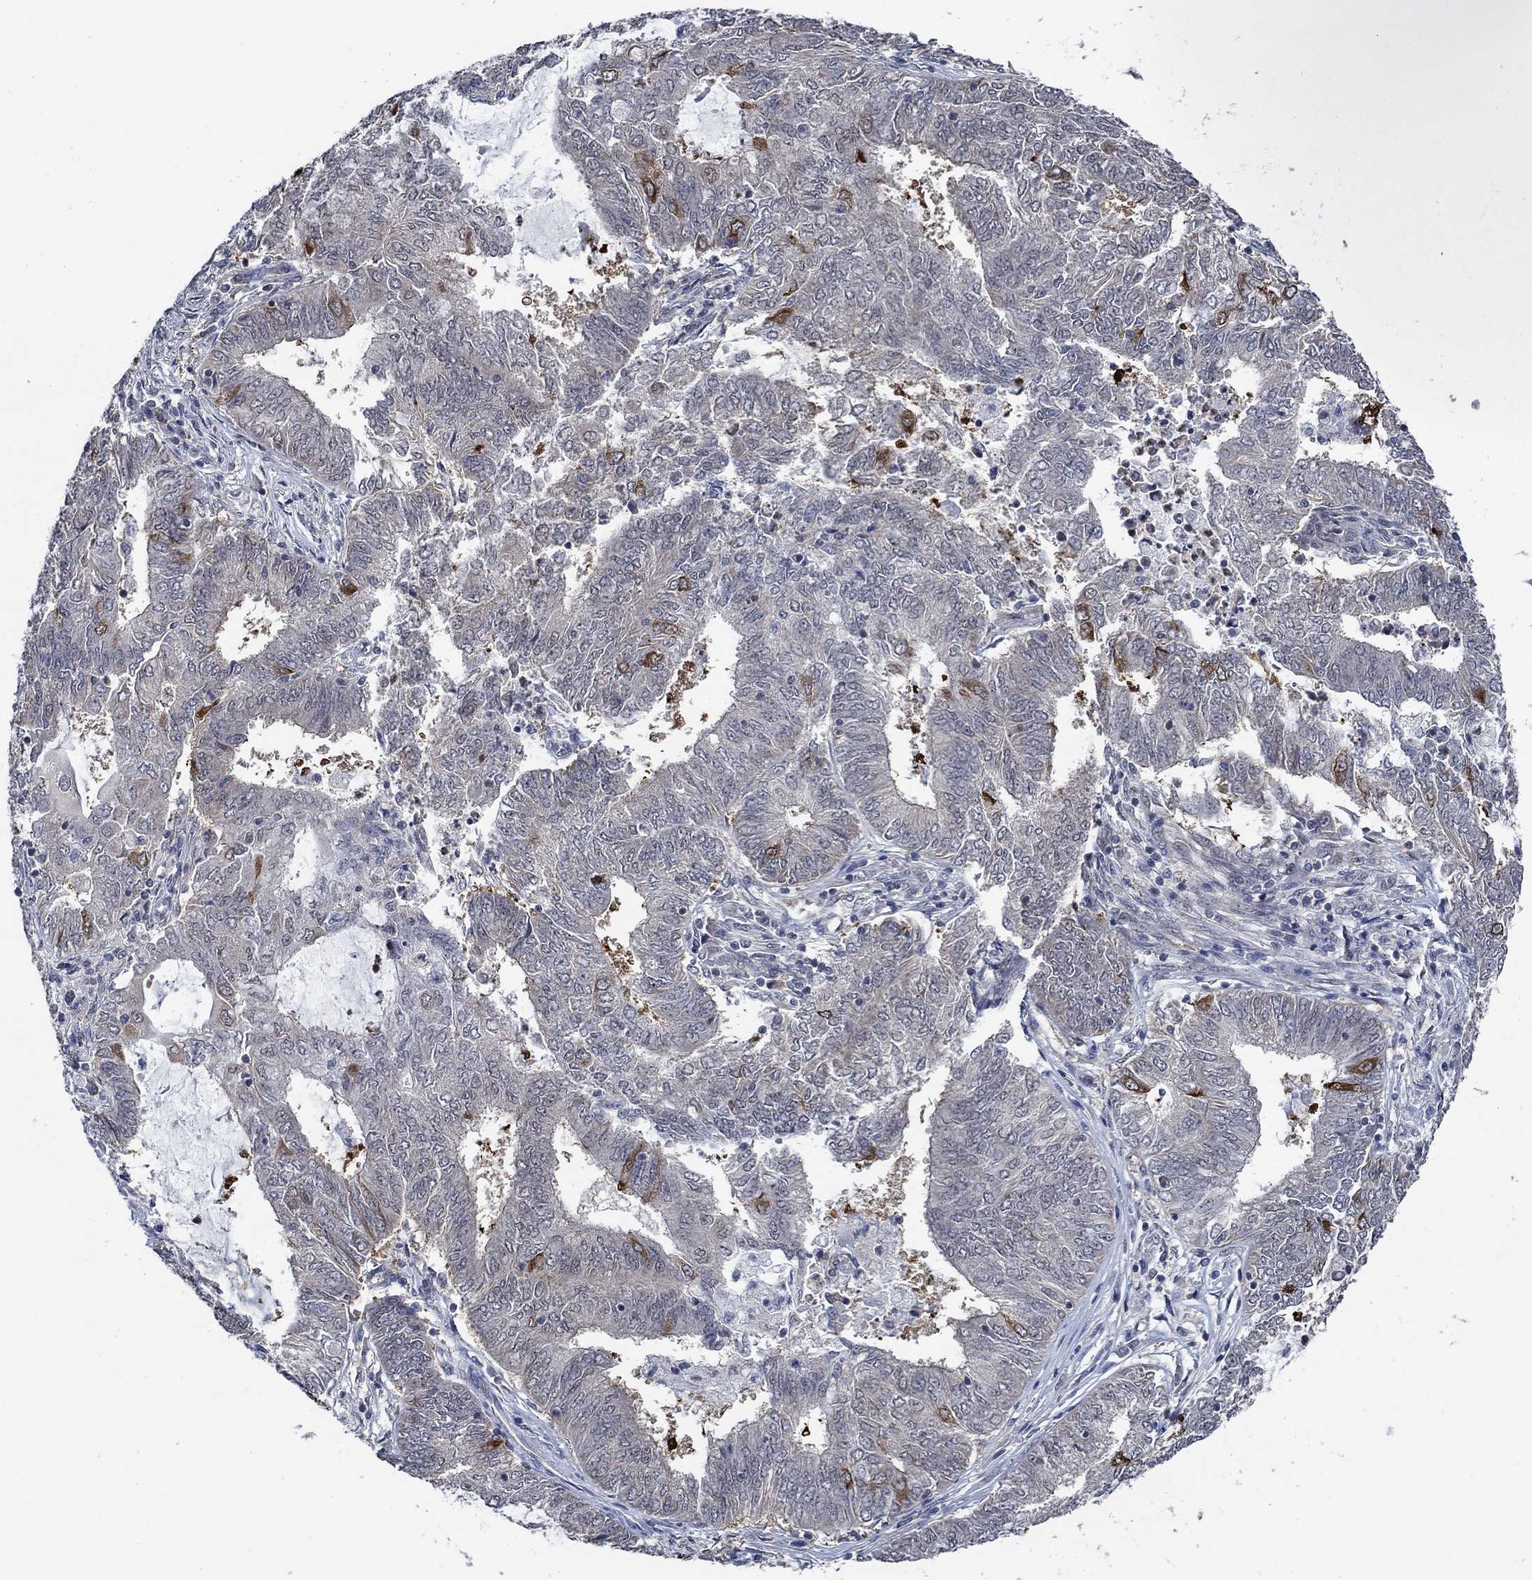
{"staining": {"intensity": "strong", "quantity": "<25%", "location": "cytoplasmic/membranous"}, "tissue": "endometrial cancer", "cell_type": "Tumor cells", "image_type": "cancer", "snomed": [{"axis": "morphology", "description": "Adenocarcinoma, NOS"}, {"axis": "topography", "description": "Endometrium"}], "caption": "Immunohistochemical staining of human endometrial cancer (adenocarcinoma) demonstrates medium levels of strong cytoplasmic/membranous positivity in approximately <25% of tumor cells. (DAB (3,3'-diaminobenzidine) IHC, brown staining for protein, blue staining for nuclei).", "gene": "DACT1", "patient": {"sex": "female", "age": 62}}